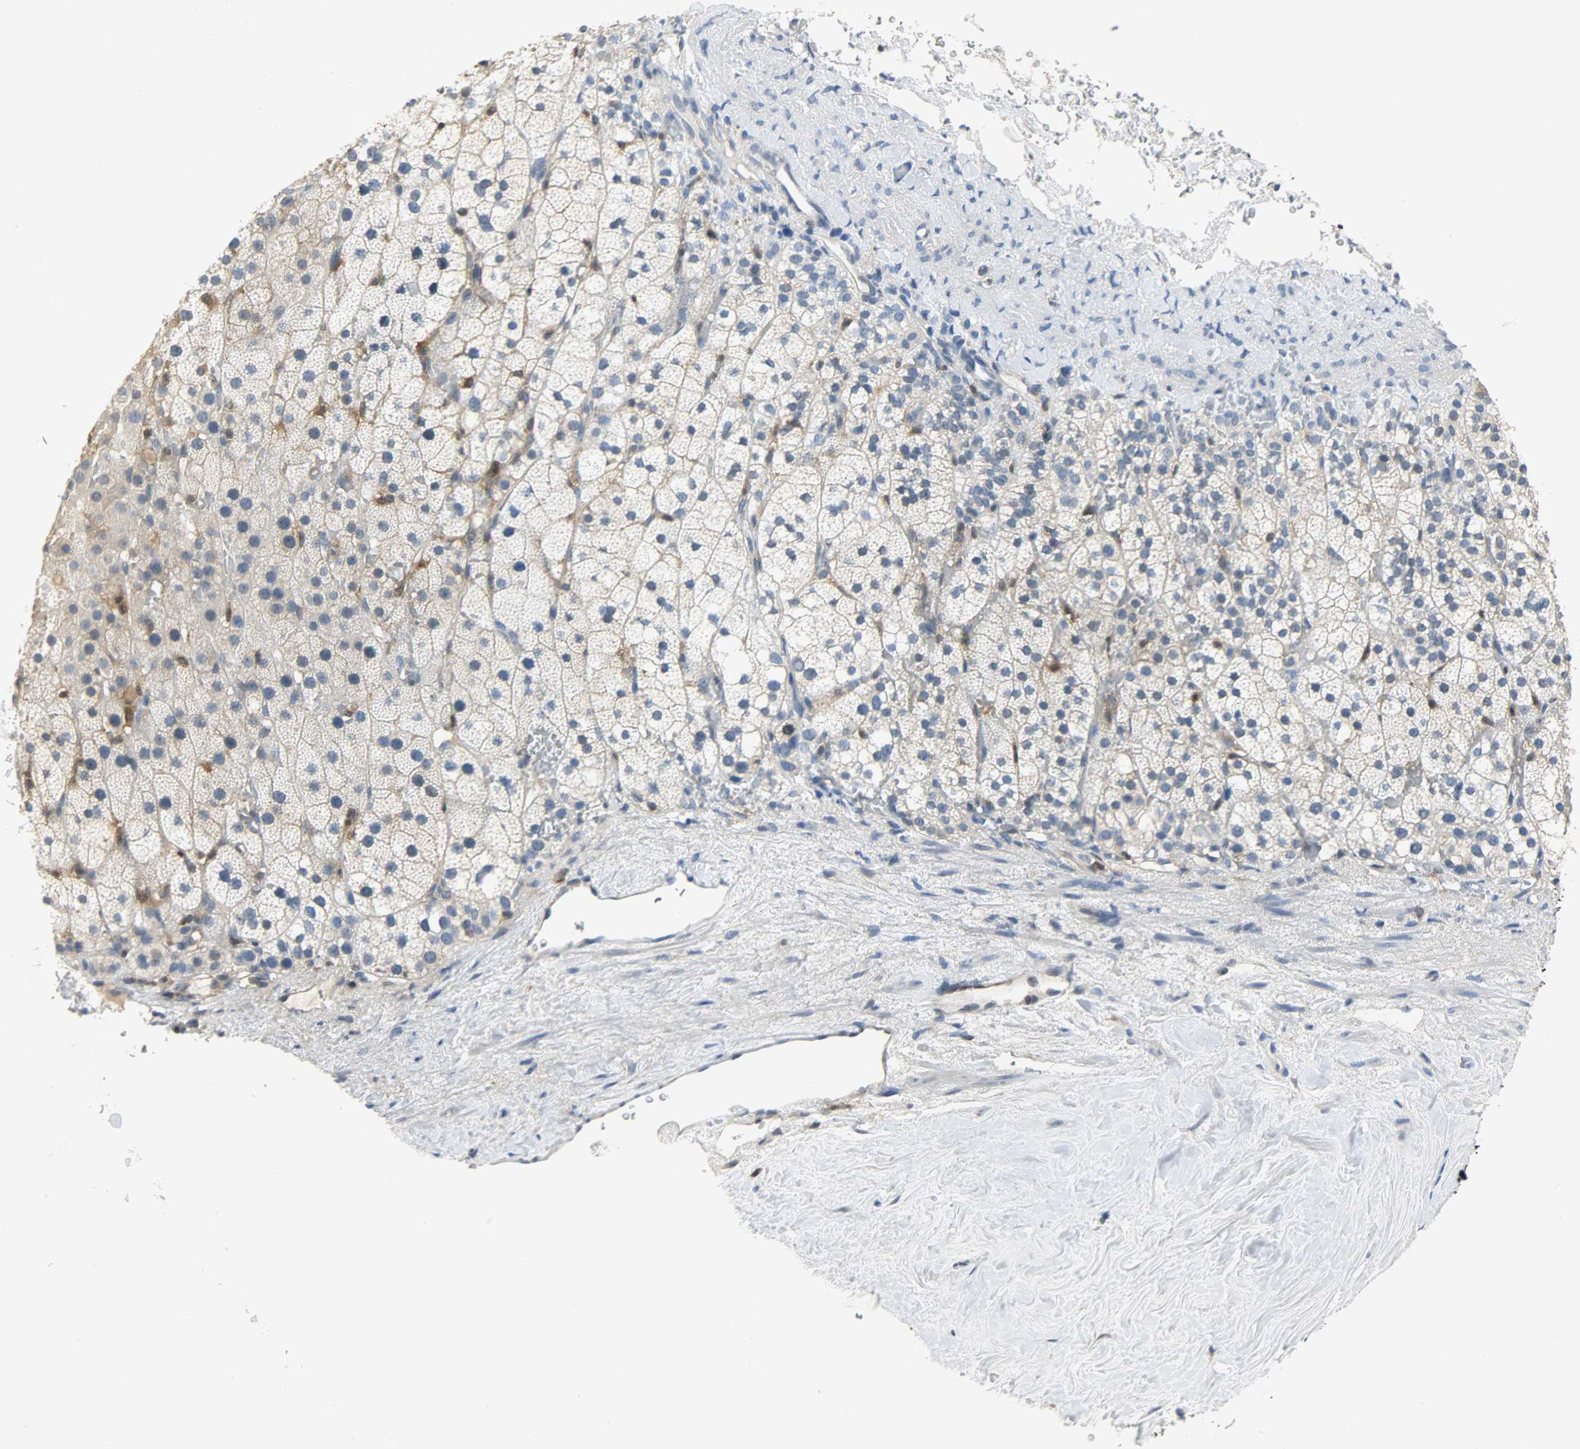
{"staining": {"intensity": "moderate", "quantity": "<25%", "location": "cytoplasmic/membranous"}, "tissue": "adrenal gland", "cell_type": "Glandular cells", "image_type": "normal", "snomed": [{"axis": "morphology", "description": "Normal tissue, NOS"}, {"axis": "topography", "description": "Adrenal gland"}], "caption": "Protein staining of unremarkable adrenal gland exhibits moderate cytoplasmic/membranous expression in approximately <25% of glandular cells.", "gene": "EIF4EBP1", "patient": {"sex": "male", "age": 35}}